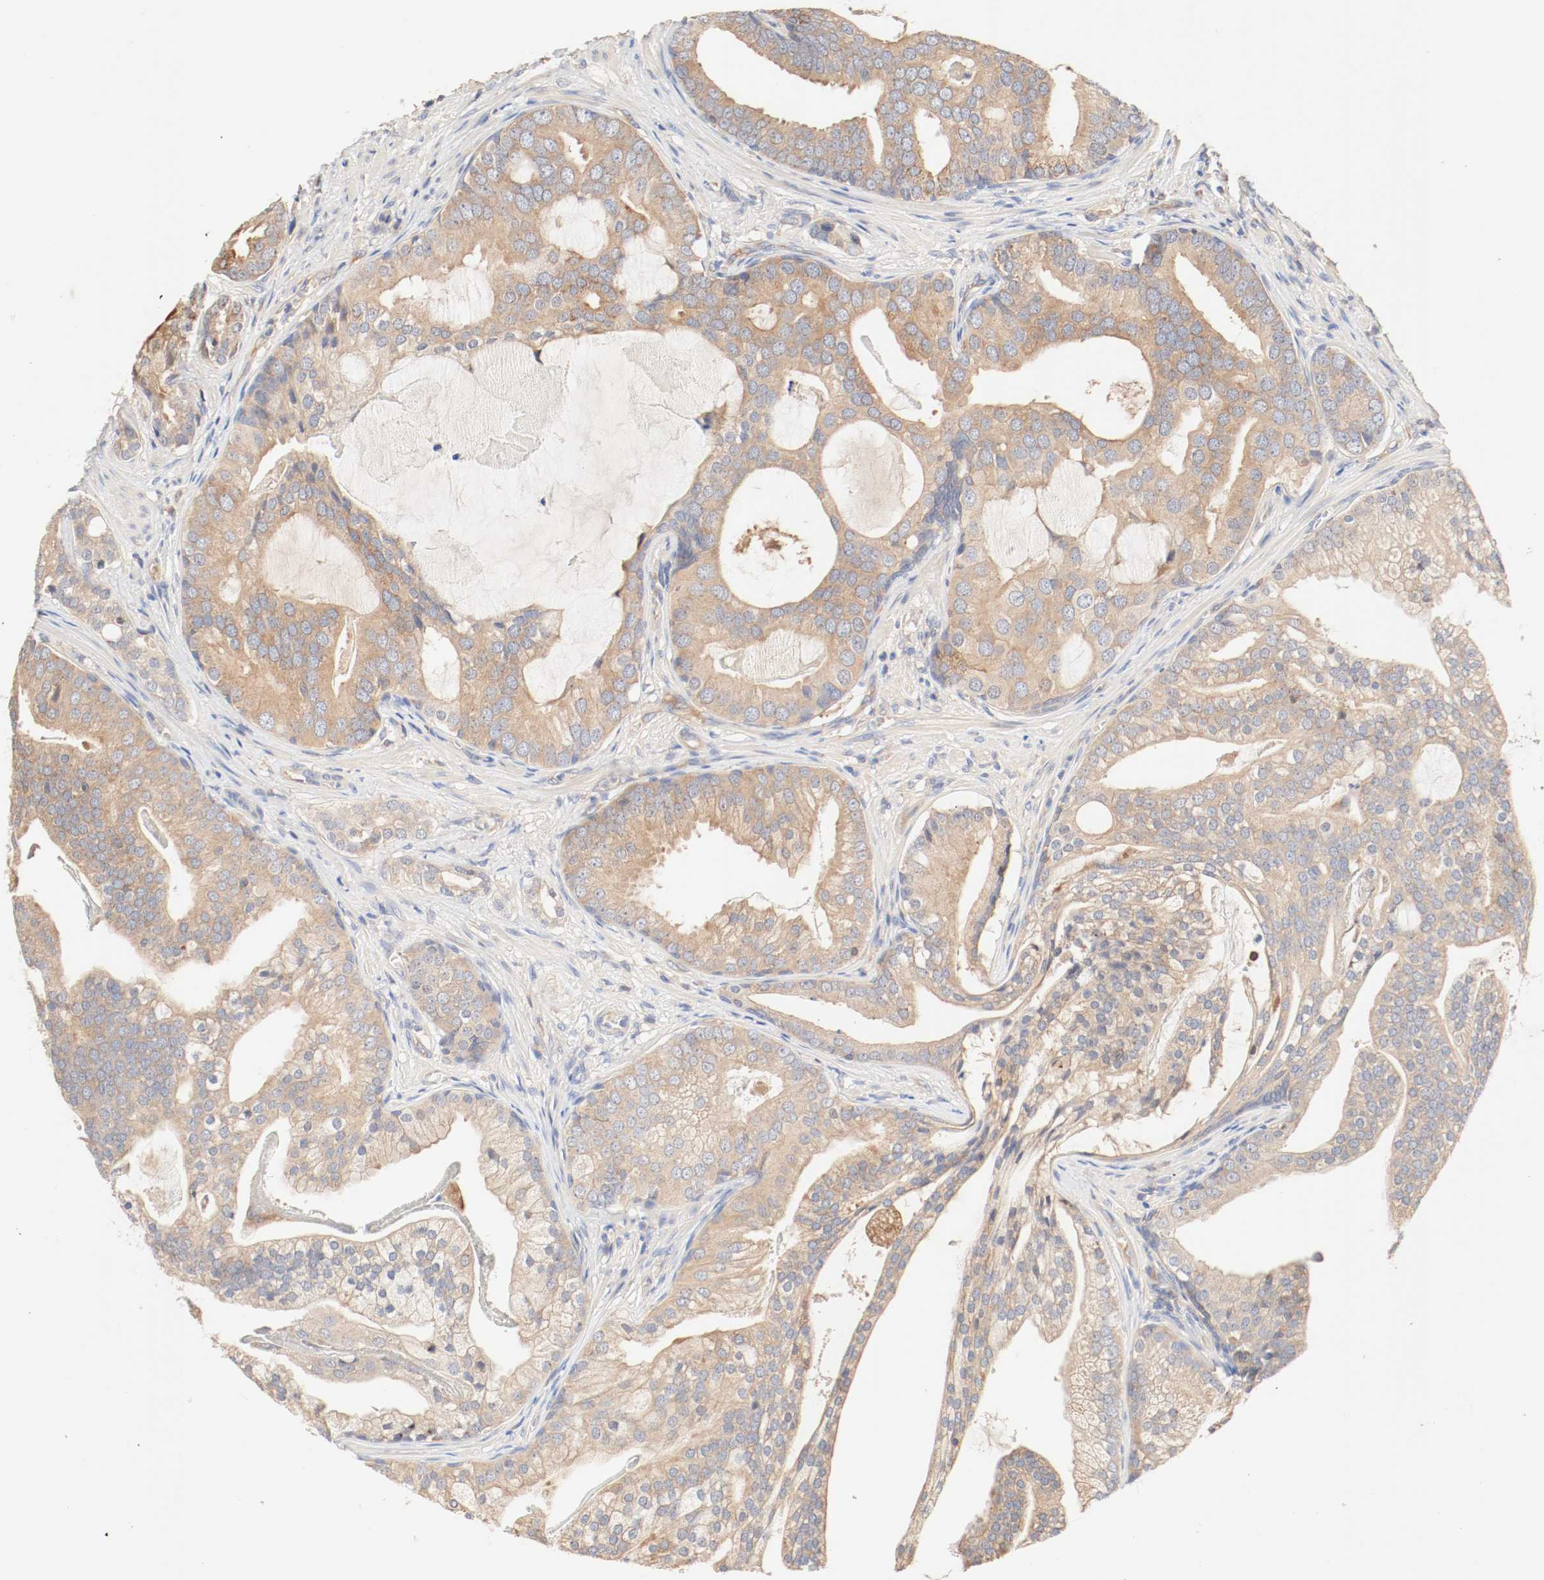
{"staining": {"intensity": "moderate", "quantity": ">75%", "location": "cytoplasmic/membranous"}, "tissue": "prostate cancer", "cell_type": "Tumor cells", "image_type": "cancer", "snomed": [{"axis": "morphology", "description": "Adenocarcinoma, Low grade"}, {"axis": "topography", "description": "Prostate"}], "caption": "Immunohistochemical staining of prostate adenocarcinoma (low-grade) exhibits medium levels of moderate cytoplasmic/membranous protein positivity in about >75% of tumor cells.", "gene": "GIT1", "patient": {"sex": "male", "age": 58}}